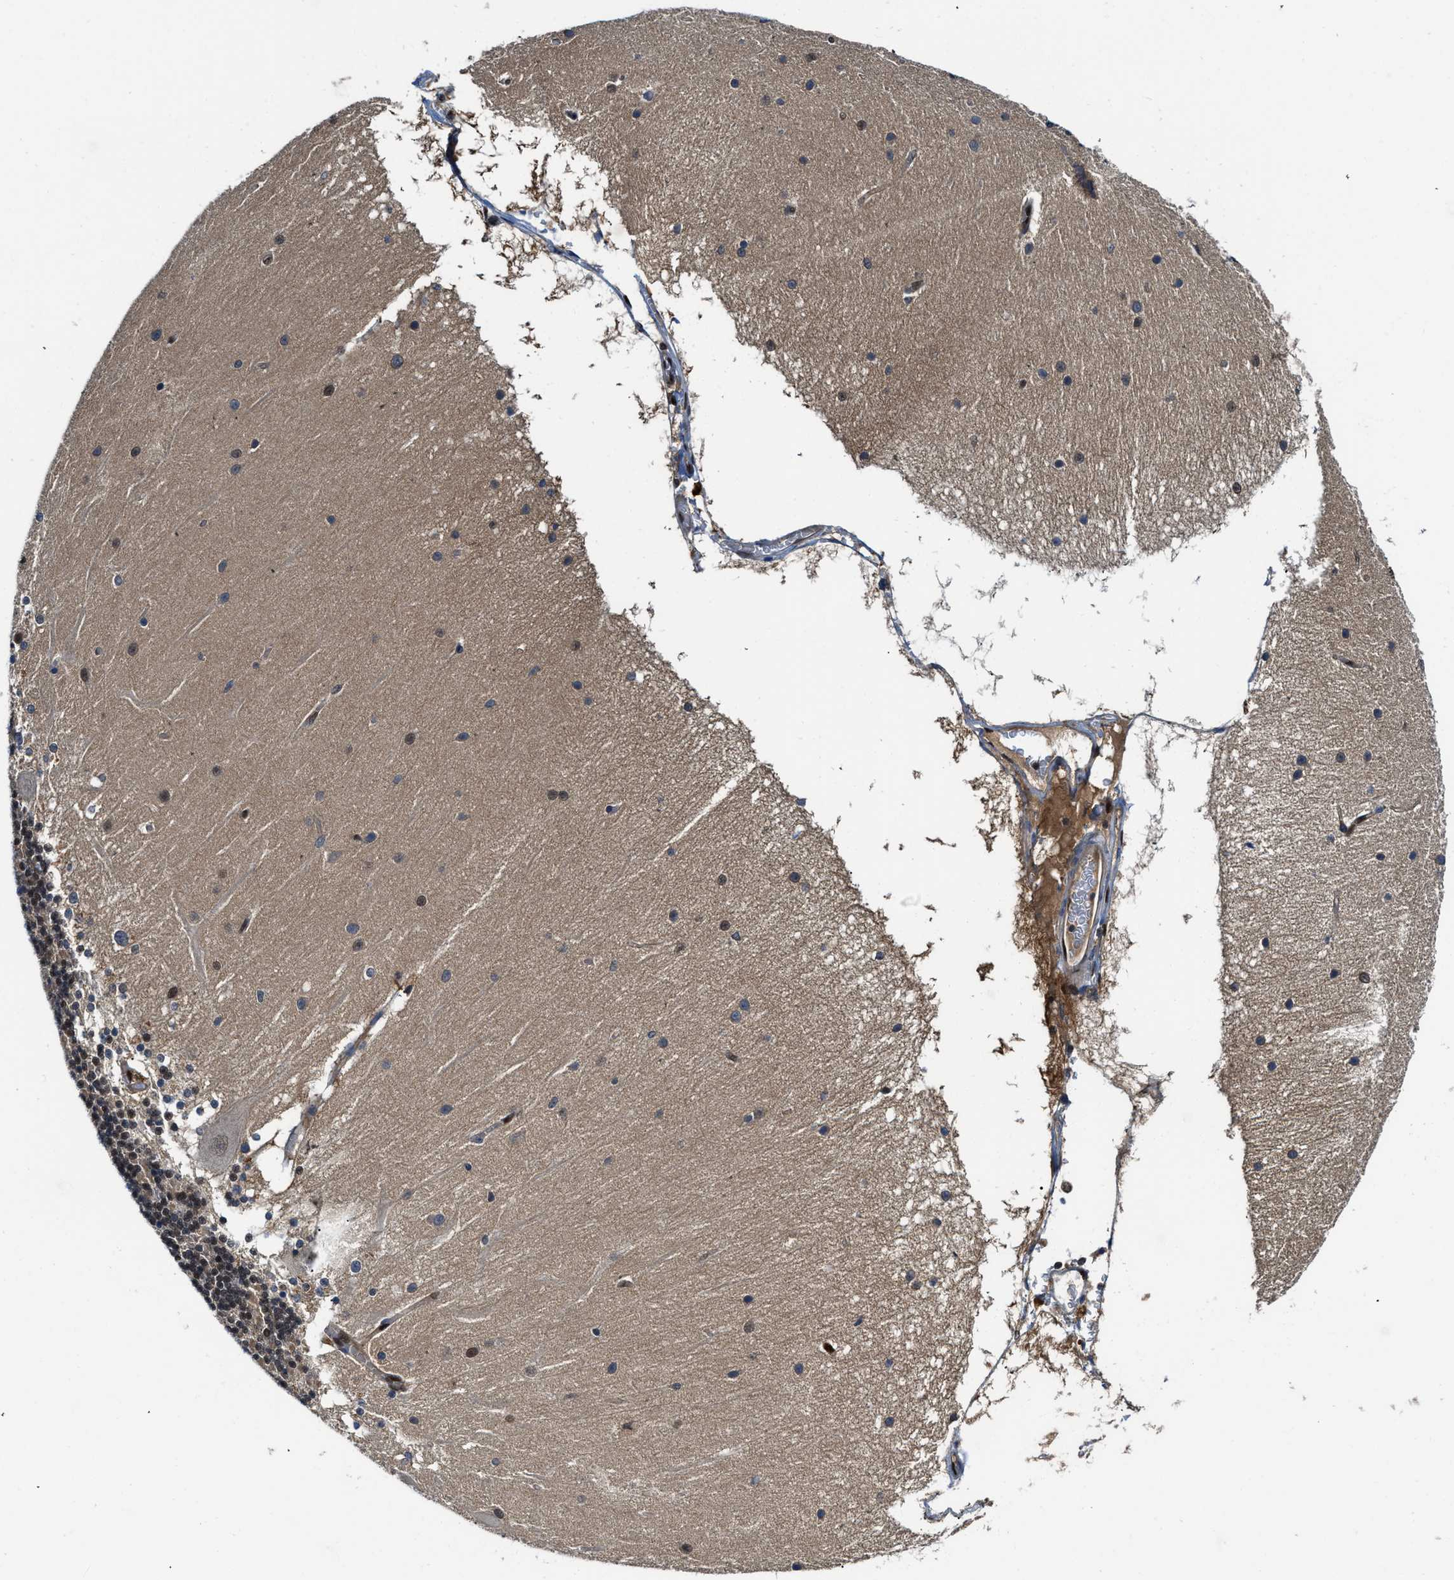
{"staining": {"intensity": "moderate", "quantity": "25%-75%", "location": "cytoplasmic/membranous,nuclear"}, "tissue": "cerebellum", "cell_type": "Cells in granular layer", "image_type": "normal", "snomed": [{"axis": "morphology", "description": "Normal tissue, NOS"}, {"axis": "topography", "description": "Cerebellum"}], "caption": "Cerebellum stained with IHC shows moderate cytoplasmic/membranous,nuclear staining in about 25%-75% of cells in granular layer.", "gene": "LTA4H", "patient": {"sex": "female", "age": 54}}